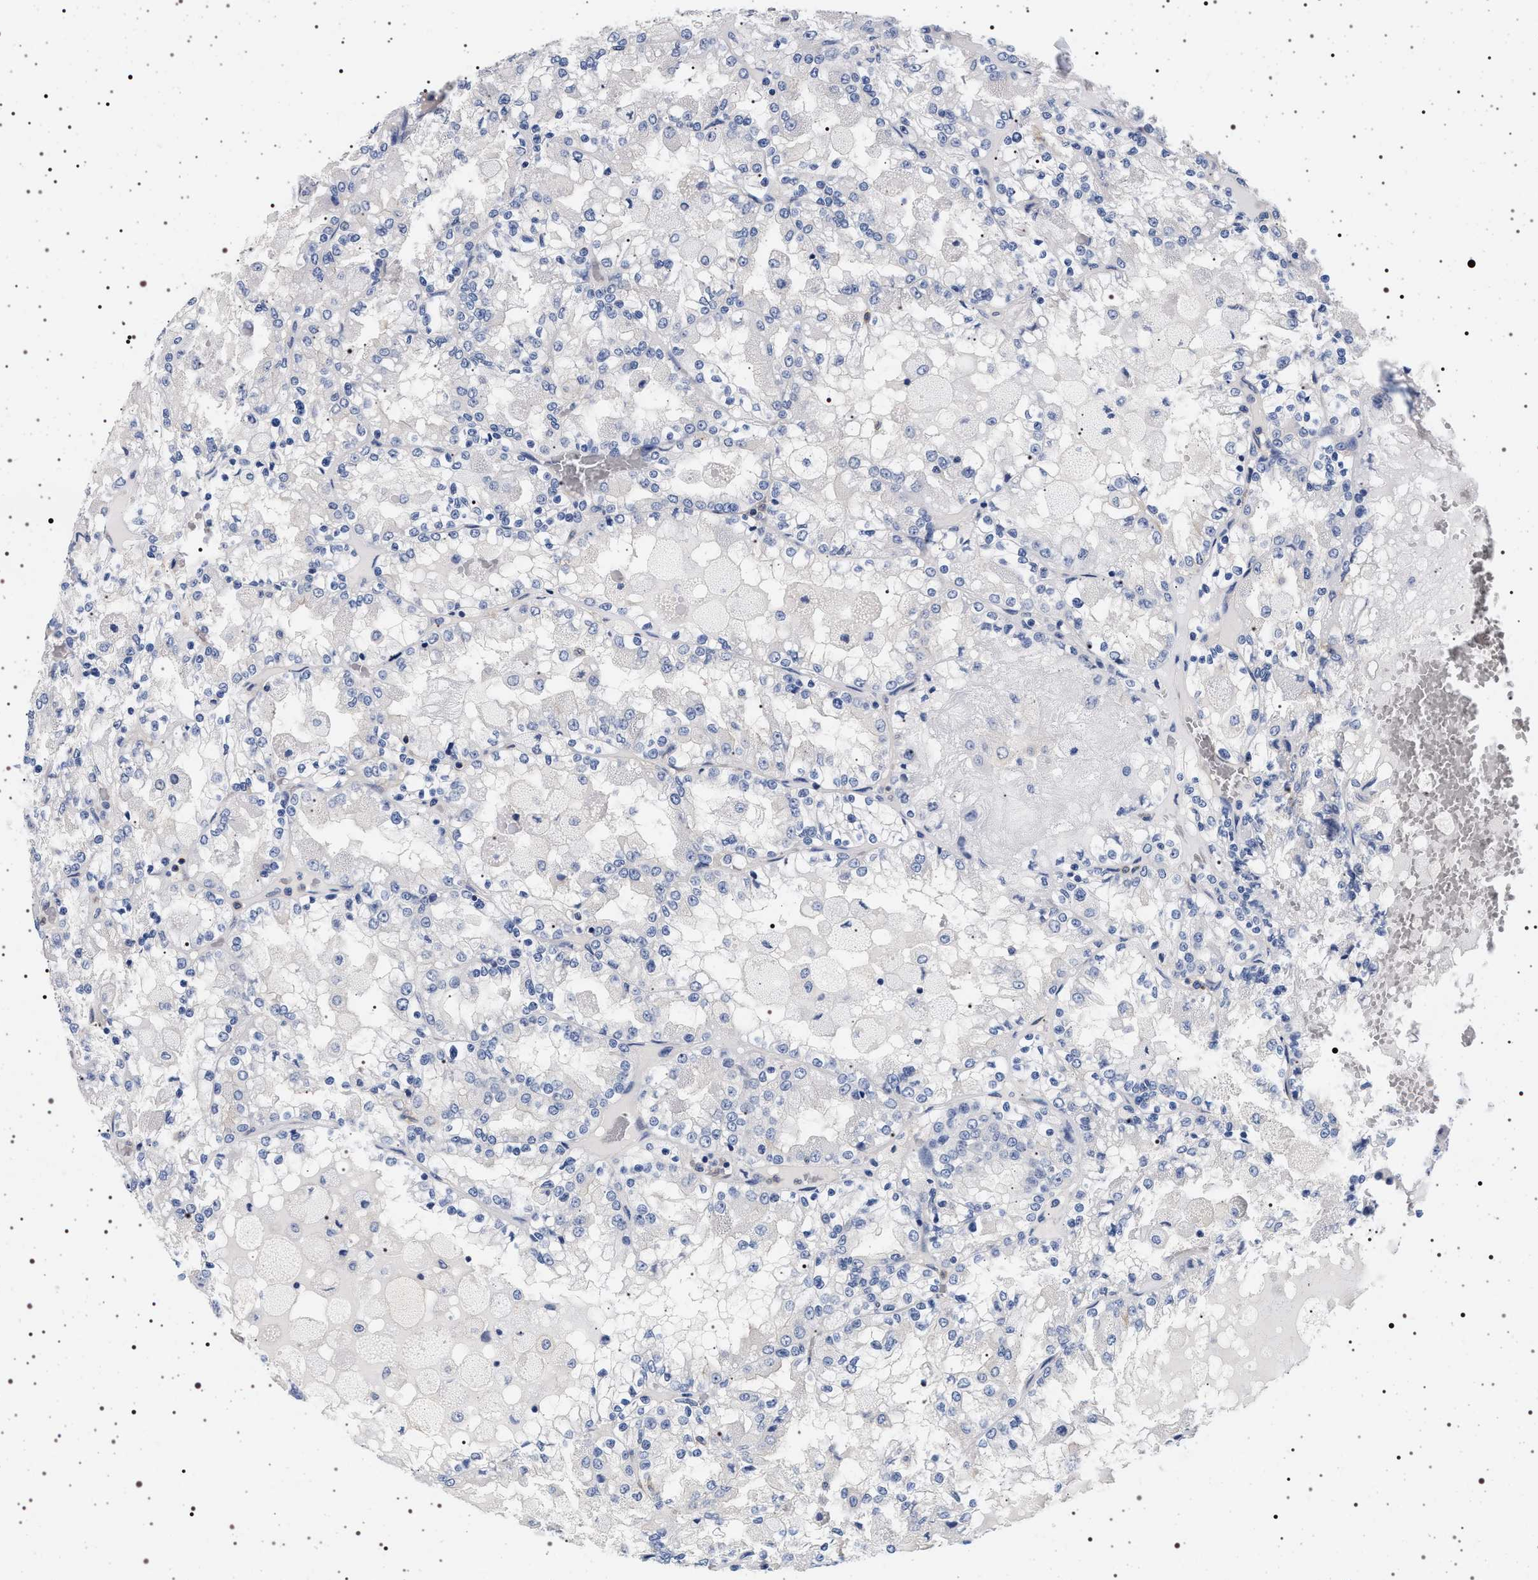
{"staining": {"intensity": "negative", "quantity": "none", "location": "none"}, "tissue": "renal cancer", "cell_type": "Tumor cells", "image_type": "cancer", "snomed": [{"axis": "morphology", "description": "Adenocarcinoma, NOS"}, {"axis": "topography", "description": "Kidney"}], "caption": "The micrograph displays no staining of tumor cells in renal adenocarcinoma. Brightfield microscopy of IHC stained with DAB (3,3'-diaminobenzidine) (brown) and hematoxylin (blue), captured at high magnification.", "gene": "HSD17B1", "patient": {"sex": "female", "age": 56}}